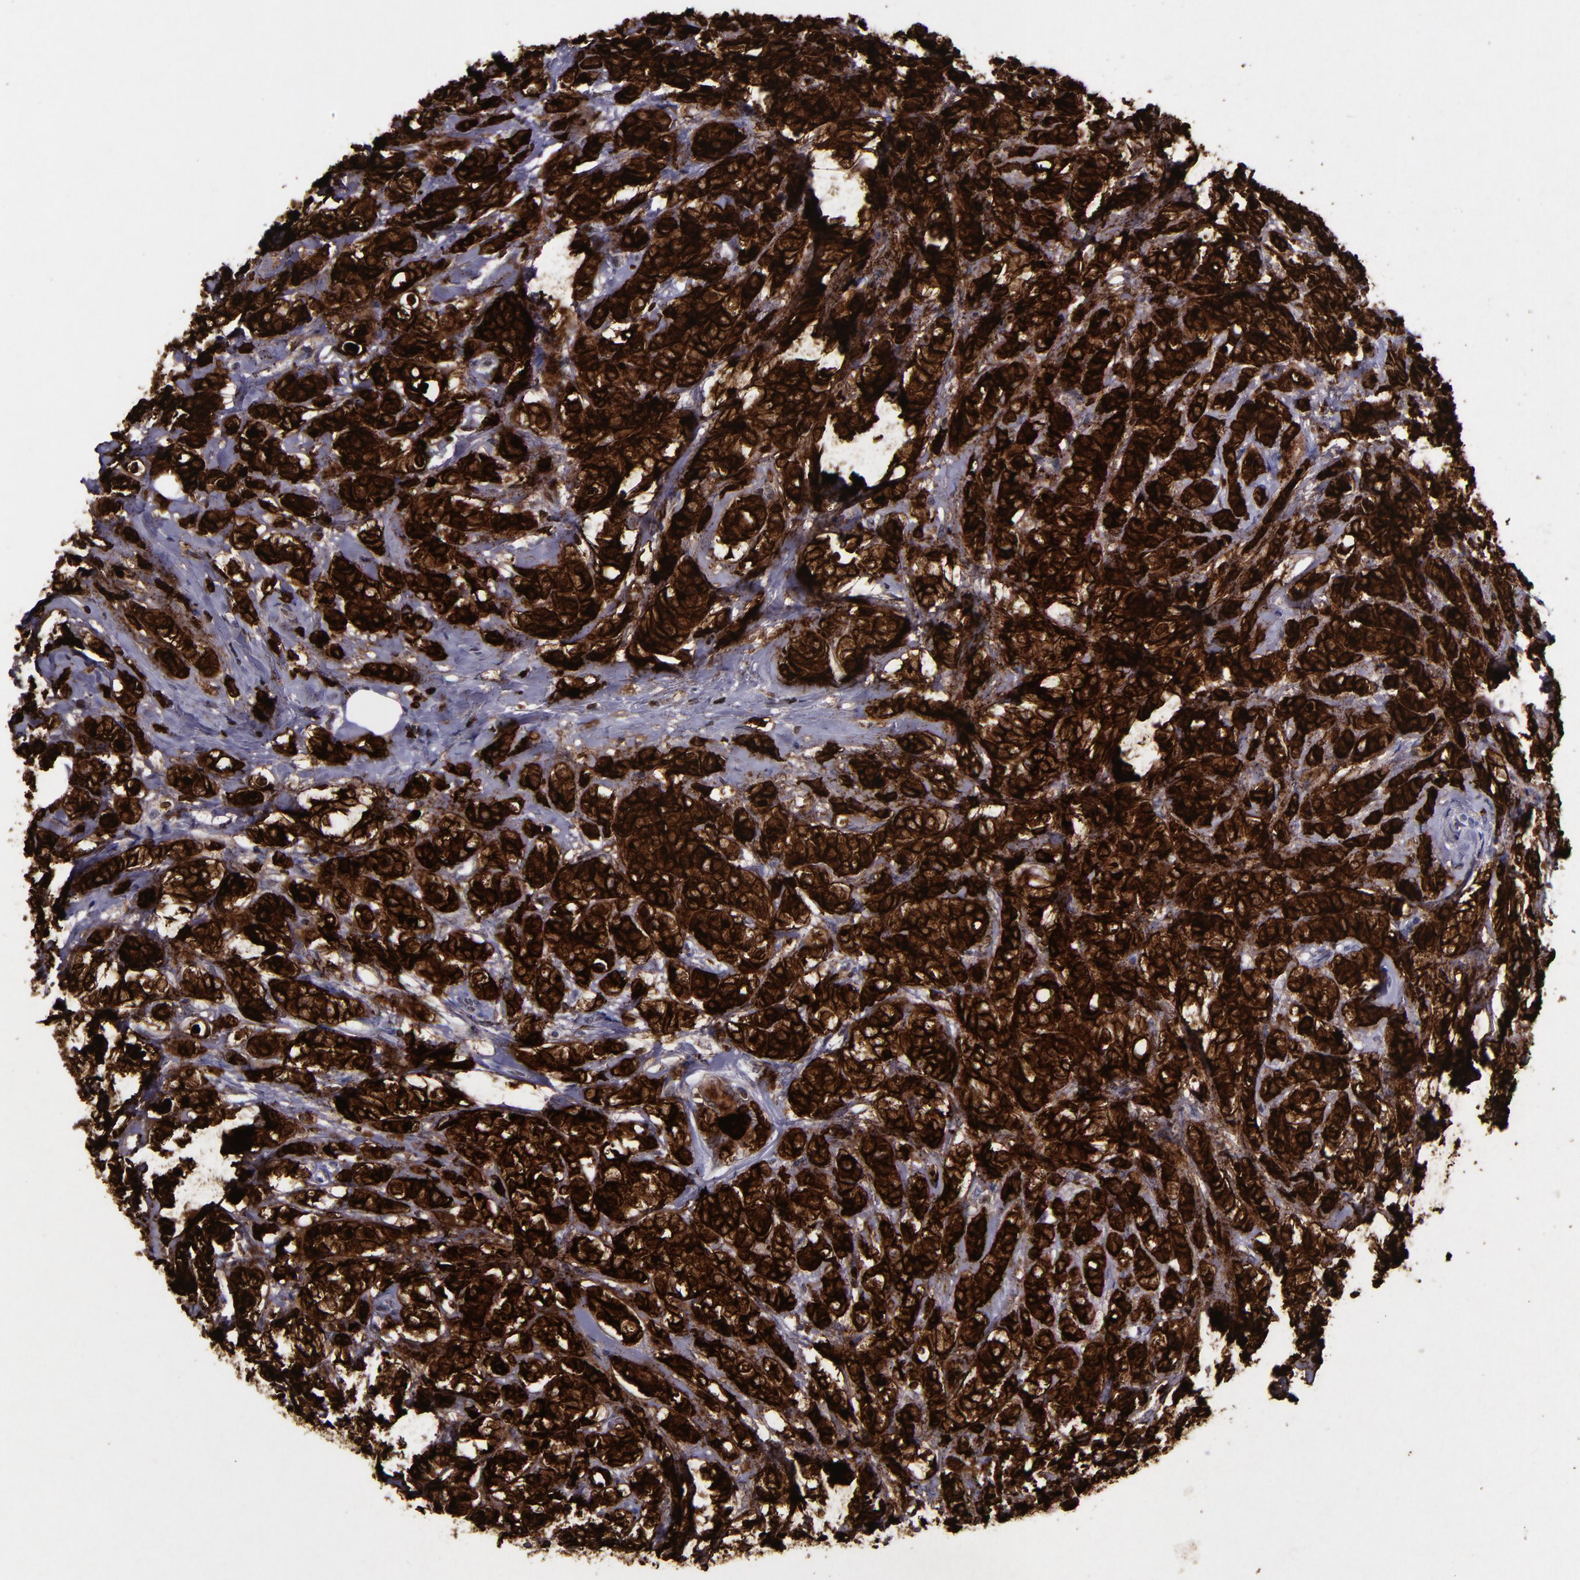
{"staining": {"intensity": "strong", "quantity": ">75%", "location": "cytoplasmic/membranous,nuclear"}, "tissue": "breast cancer", "cell_type": "Tumor cells", "image_type": "cancer", "snomed": [{"axis": "morphology", "description": "Lobular carcinoma"}, {"axis": "topography", "description": "Breast"}], "caption": "Tumor cells show strong cytoplasmic/membranous and nuclear positivity in about >75% of cells in breast cancer (lobular carcinoma).", "gene": "MFGE8", "patient": {"sex": "female", "age": 60}}